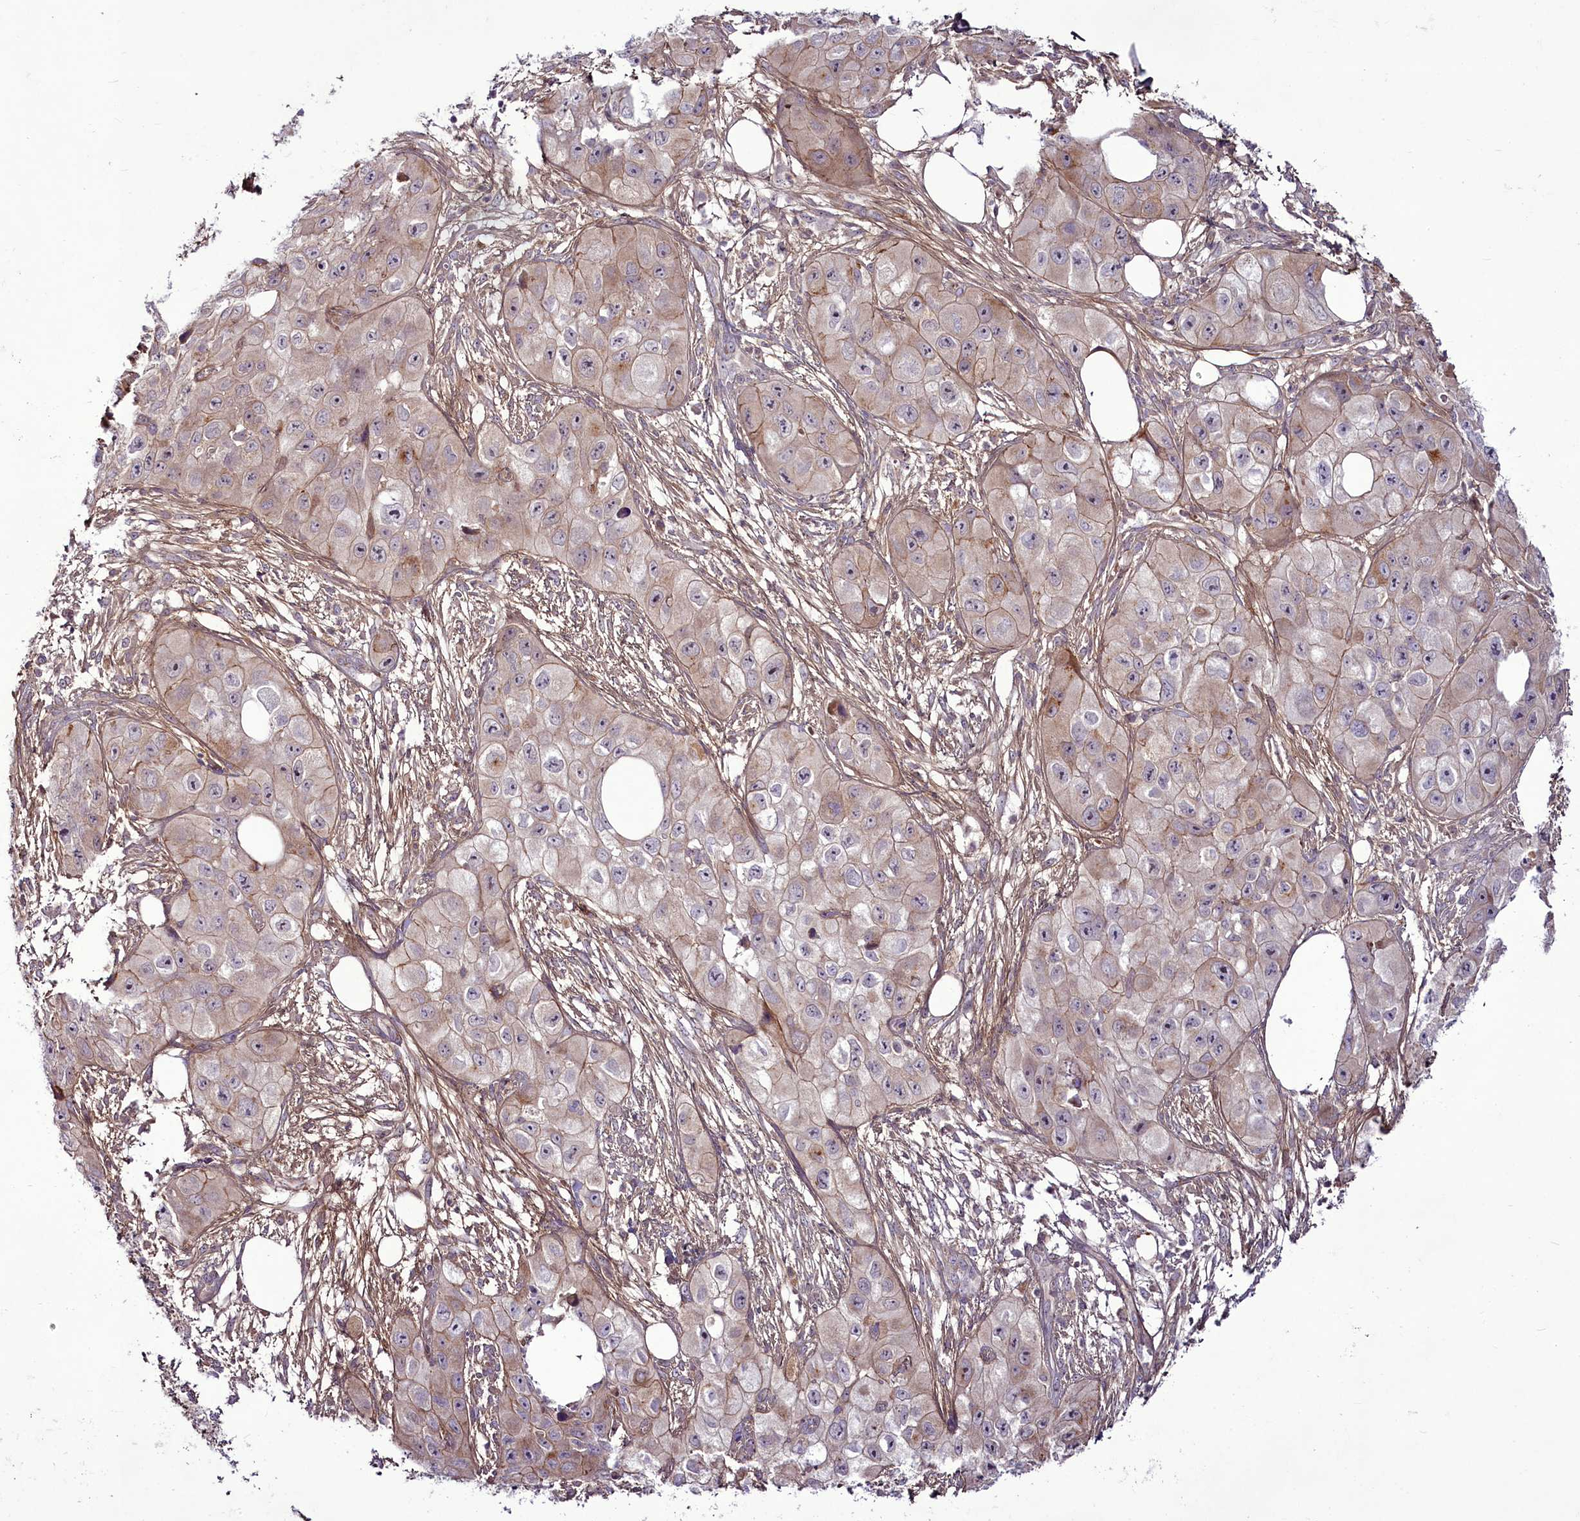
{"staining": {"intensity": "weak", "quantity": "<25%", "location": "cytoplasmic/membranous,nuclear"}, "tissue": "skin cancer", "cell_type": "Tumor cells", "image_type": "cancer", "snomed": [{"axis": "morphology", "description": "Squamous cell carcinoma, NOS"}, {"axis": "topography", "description": "Skin"}, {"axis": "topography", "description": "Subcutis"}], "caption": "Immunohistochemistry (IHC) photomicrograph of squamous cell carcinoma (skin) stained for a protein (brown), which displays no staining in tumor cells. (Immunohistochemistry (IHC), brightfield microscopy, high magnification).", "gene": "RSBN1", "patient": {"sex": "male", "age": 73}}